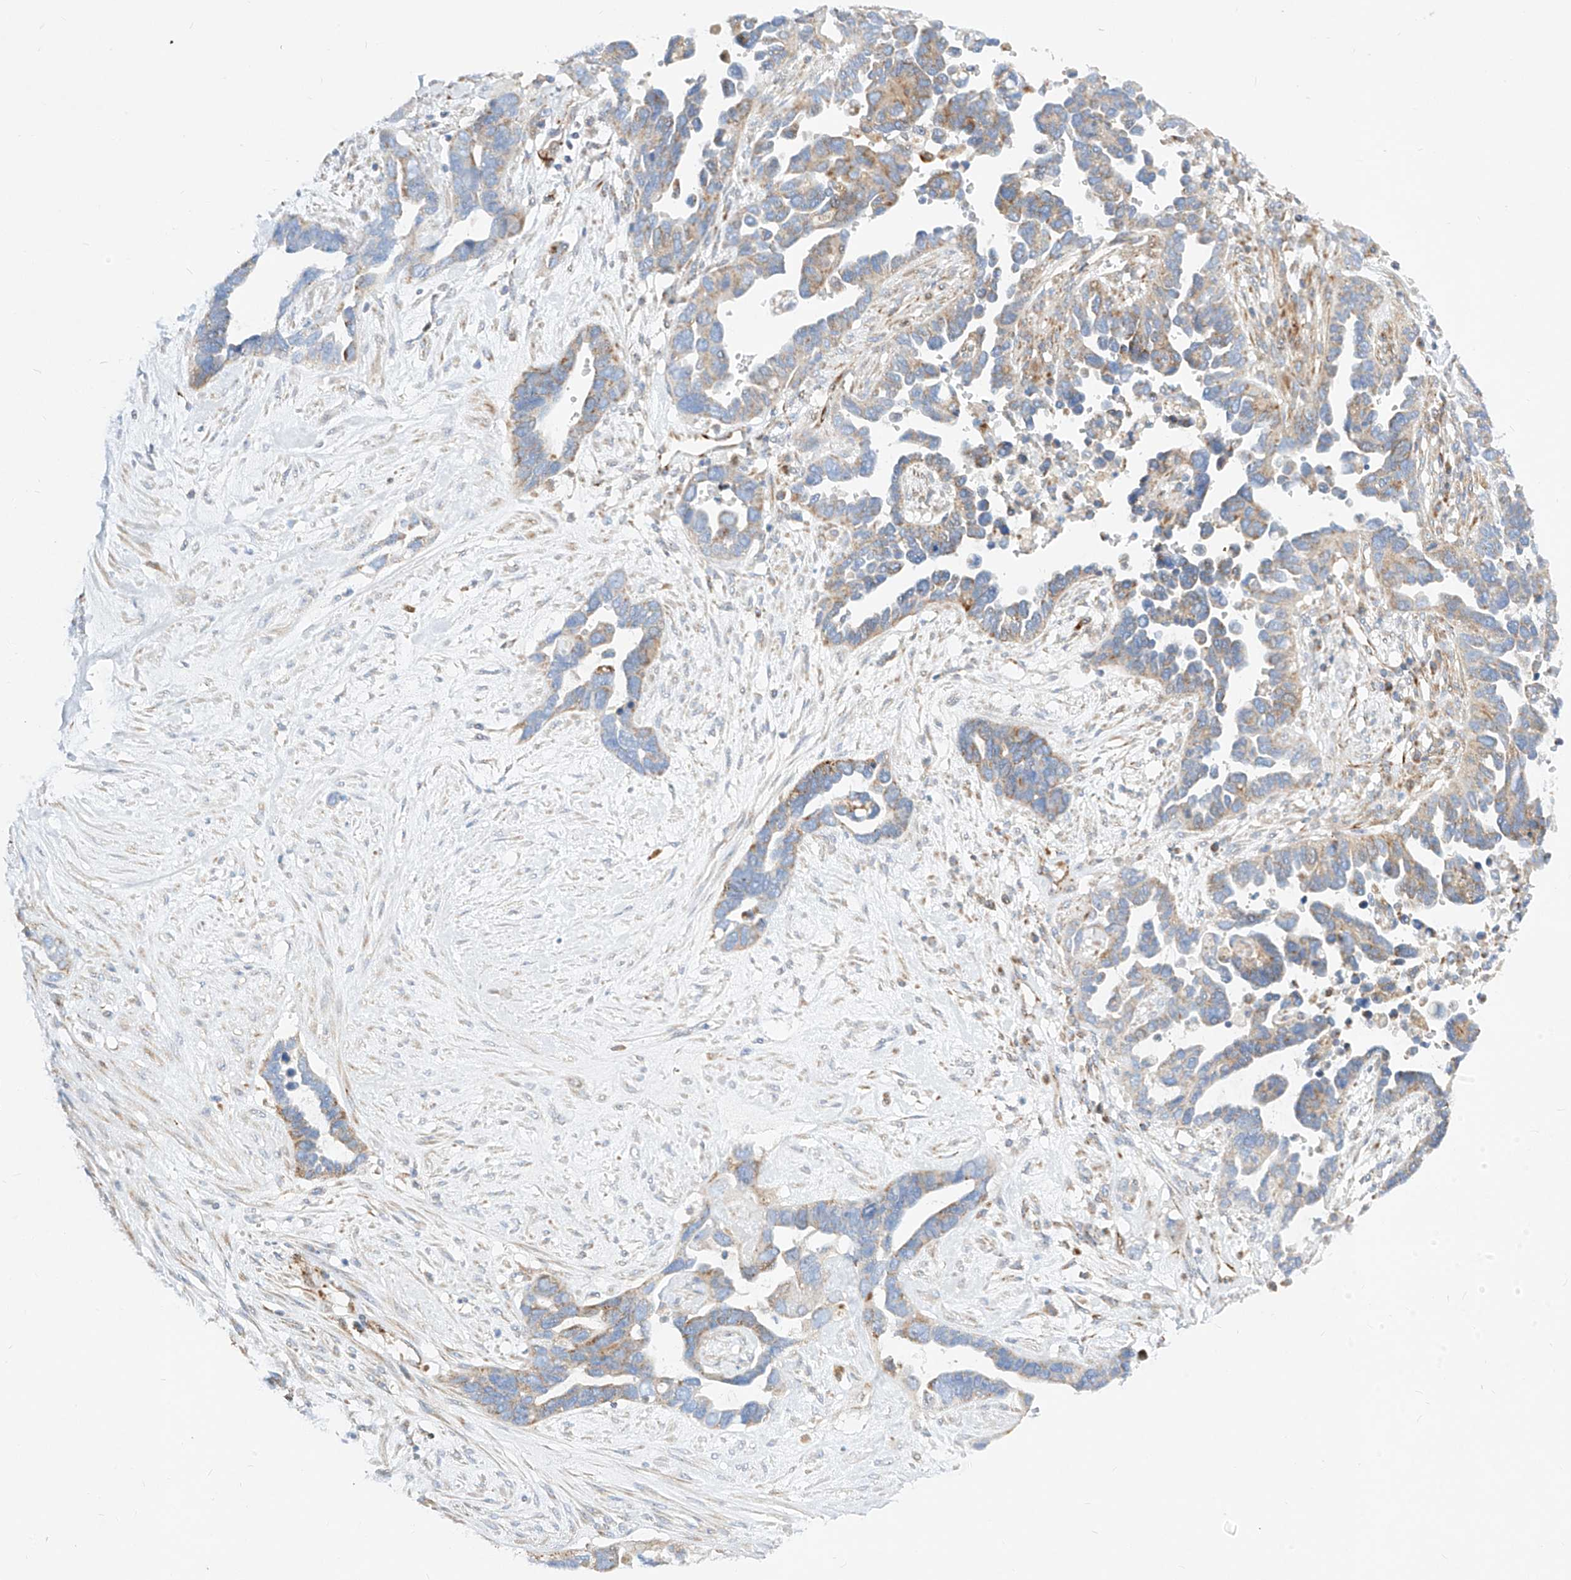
{"staining": {"intensity": "moderate", "quantity": "25%-75%", "location": "cytoplasmic/membranous"}, "tissue": "ovarian cancer", "cell_type": "Tumor cells", "image_type": "cancer", "snomed": [{"axis": "morphology", "description": "Cystadenocarcinoma, serous, NOS"}, {"axis": "topography", "description": "Ovary"}], "caption": "This is an image of immunohistochemistry (IHC) staining of serous cystadenocarcinoma (ovarian), which shows moderate expression in the cytoplasmic/membranous of tumor cells.", "gene": "CST9", "patient": {"sex": "female", "age": 54}}